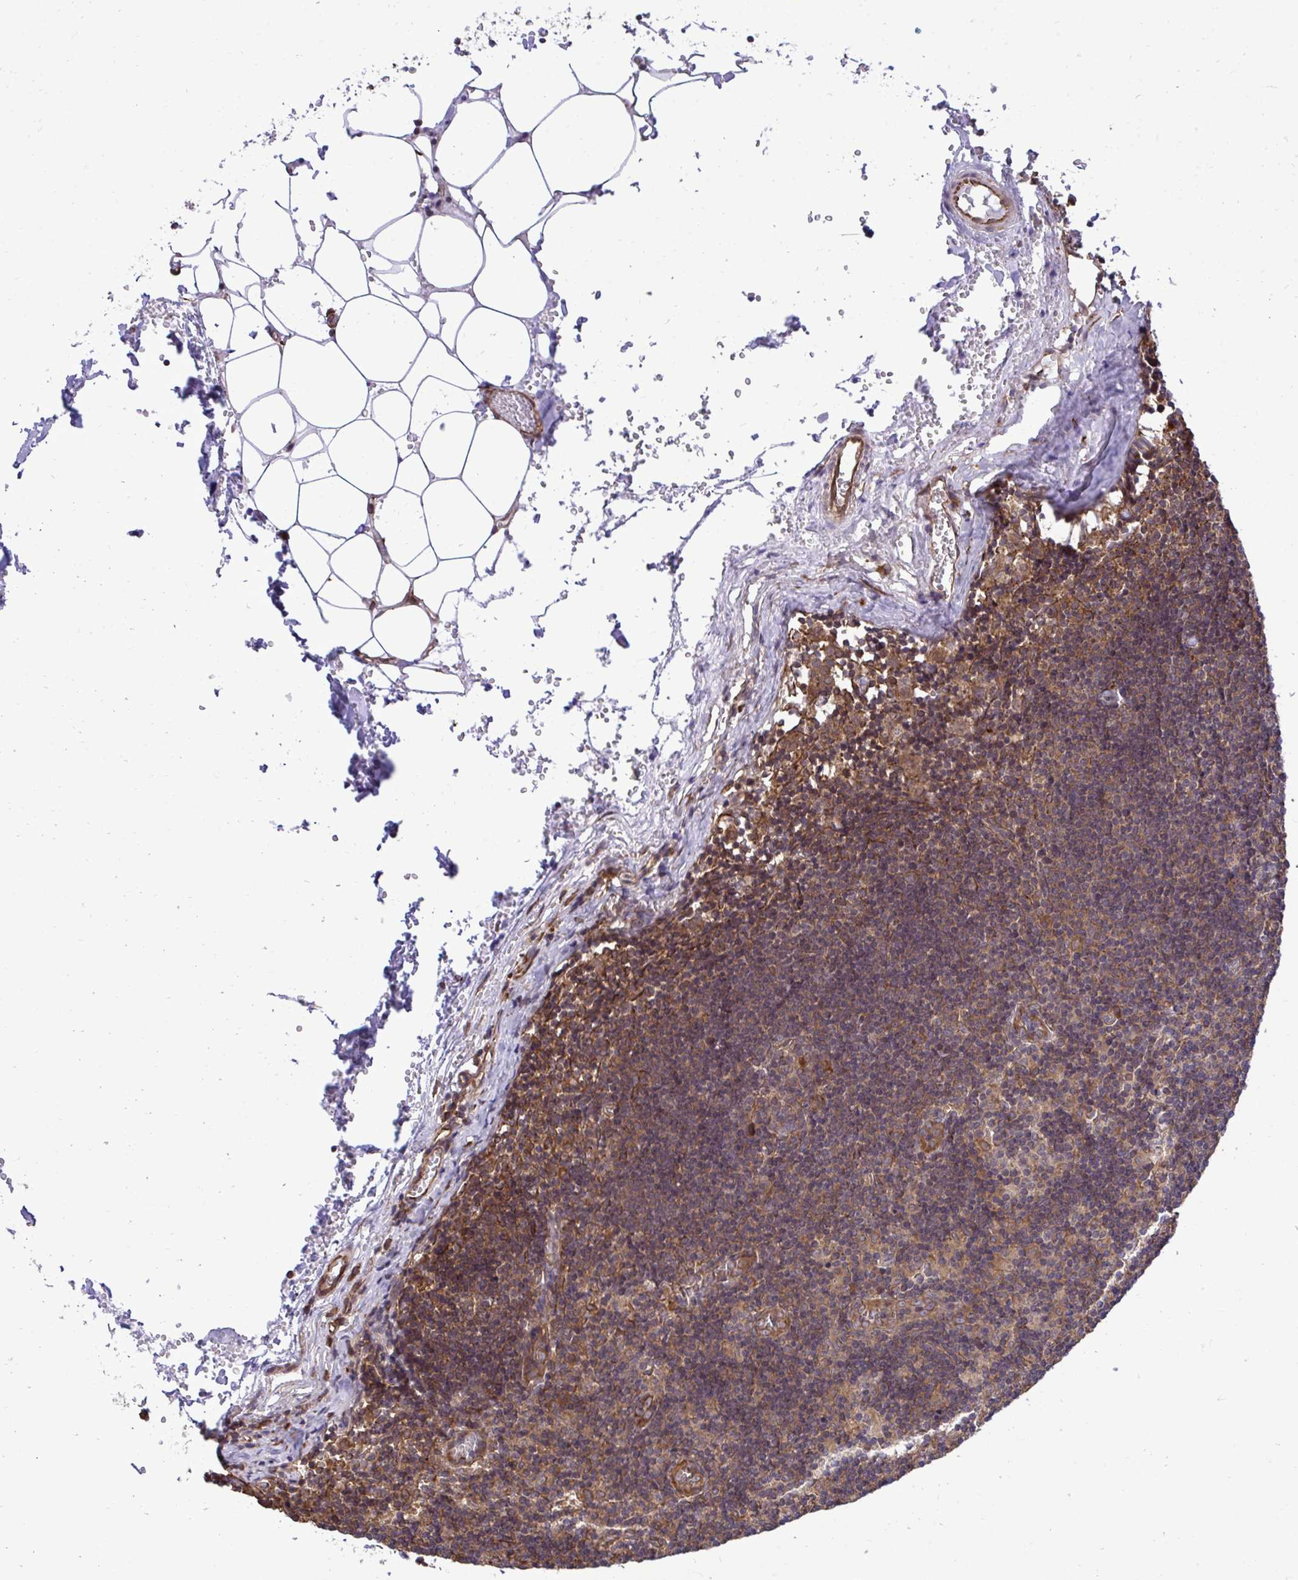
{"staining": {"intensity": "moderate", "quantity": ">75%", "location": "cytoplasmic/membranous"}, "tissue": "lymph node", "cell_type": "Non-germinal center cells", "image_type": "normal", "snomed": [{"axis": "morphology", "description": "Normal tissue, NOS"}, {"axis": "topography", "description": "Lymph node"}], "caption": "The micrograph displays staining of unremarkable lymph node, revealing moderate cytoplasmic/membranous protein expression (brown color) within non-germinal center cells.", "gene": "RPS15", "patient": {"sex": "female", "age": 31}}